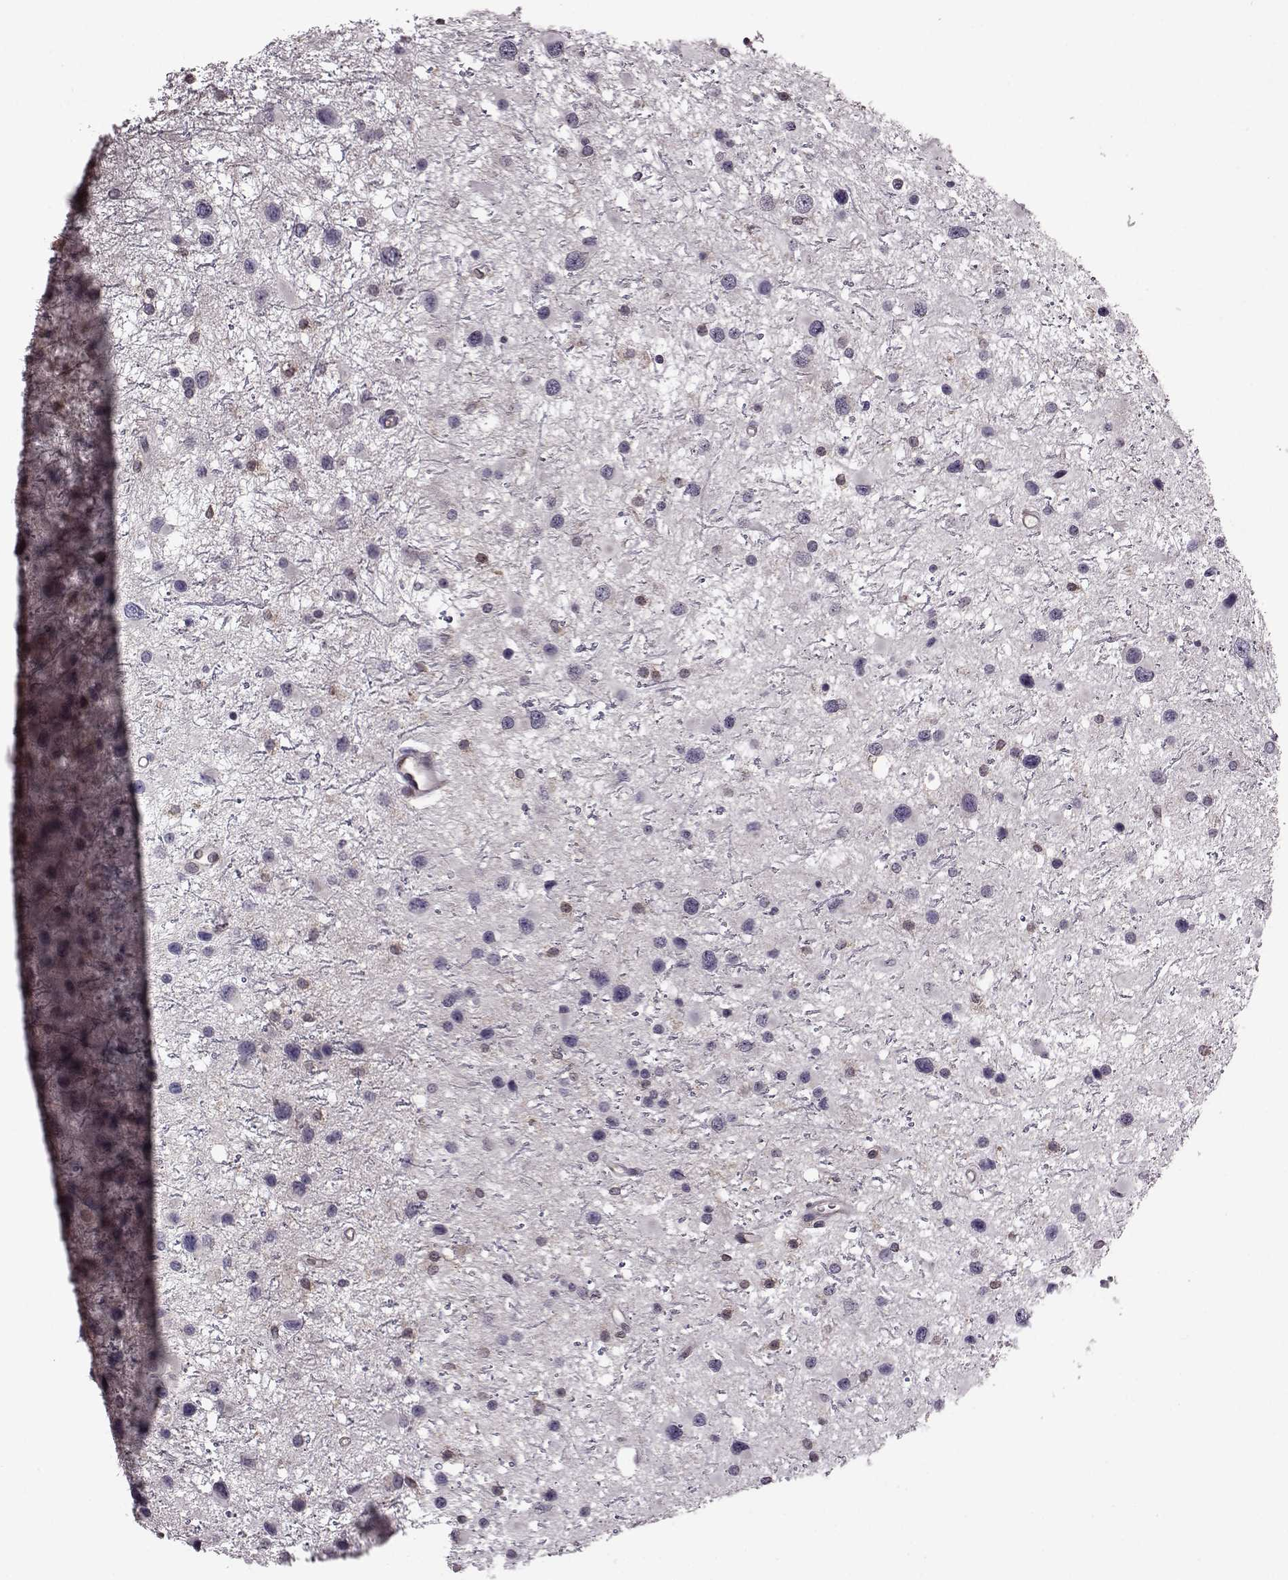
{"staining": {"intensity": "negative", "quantity": "none", "location": "none"}, "tissue": "glioma", "cell_type": "Tumor cells", "image_type": "cancer", "snomed": [{"axis": "morphology", "description": "Glioma, malignant, Low grade"}, {"axis": "topography", "description": "Brain"}], "caption": "There is no significant staining in tumor cells of malignant glioma (low-grade). (DAB immunohistochemistry (IHC) visualized using brightfield microscopy, high magnification).", "gene": "CDC42SE1", "patient": {"sex": "female", "age": 32}}